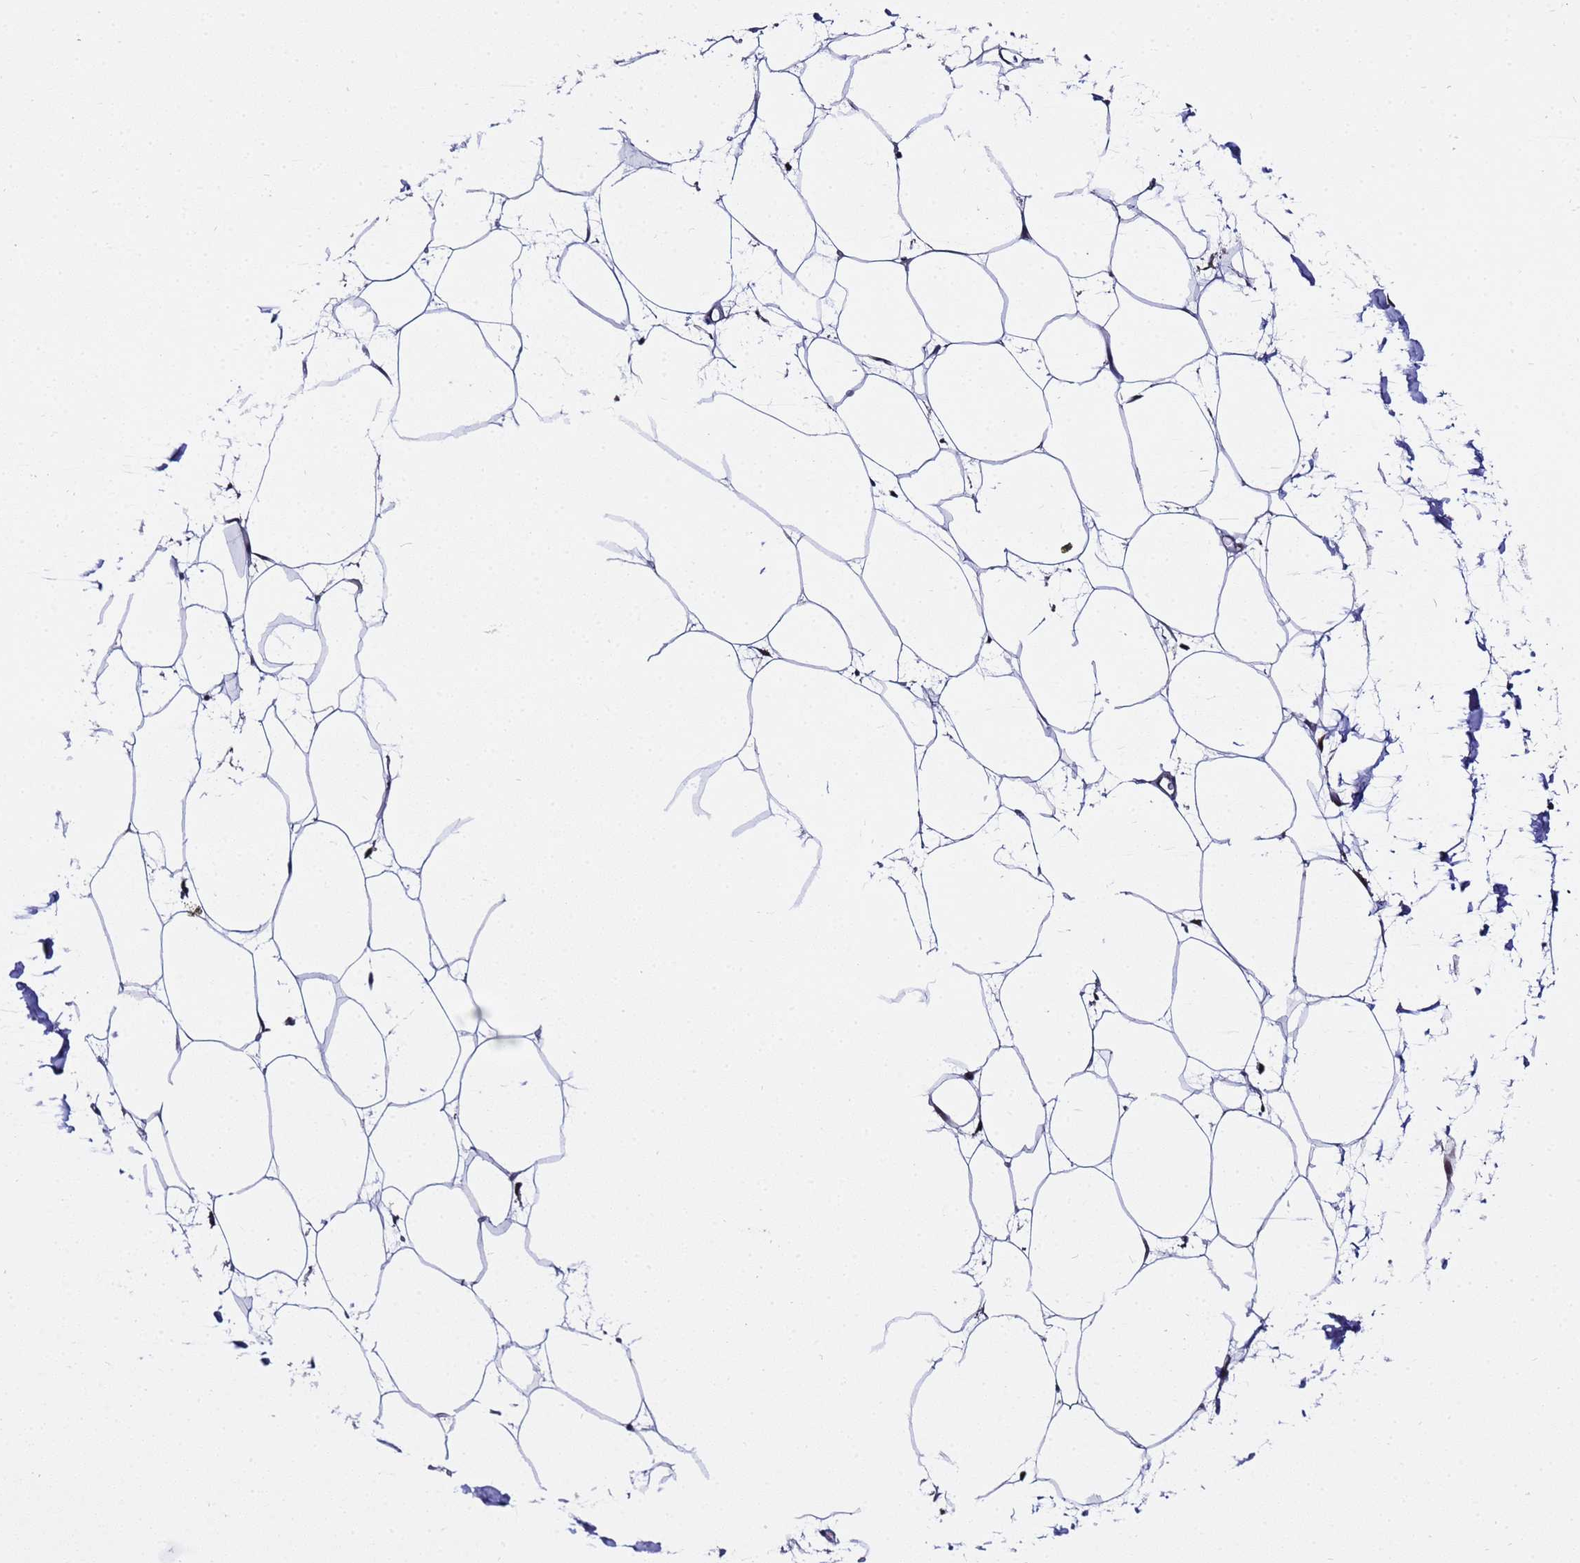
{"staining": {"intensity": "moderate", "quantity": "<25%", "location": "cytoplasmic/membranous"}, "tissue": "adipose tissue", "cell_type": "Adipocytes", "image_type": "normal", "snomed": [{"axis": "morphology", "description": "Normal tissue, NOS"}, {"axis": "topography", "description": "Adipose tissue"}], "caption": "A high-resolution image shows immunohistochemistry (IHC) staining of benign adipose tissue, which displays moderate cytoplasmic/membranous expression in about <25% of adipocytes.", "gene": "ANAPC13", "patient": {"sex": "female", "age": 37}}